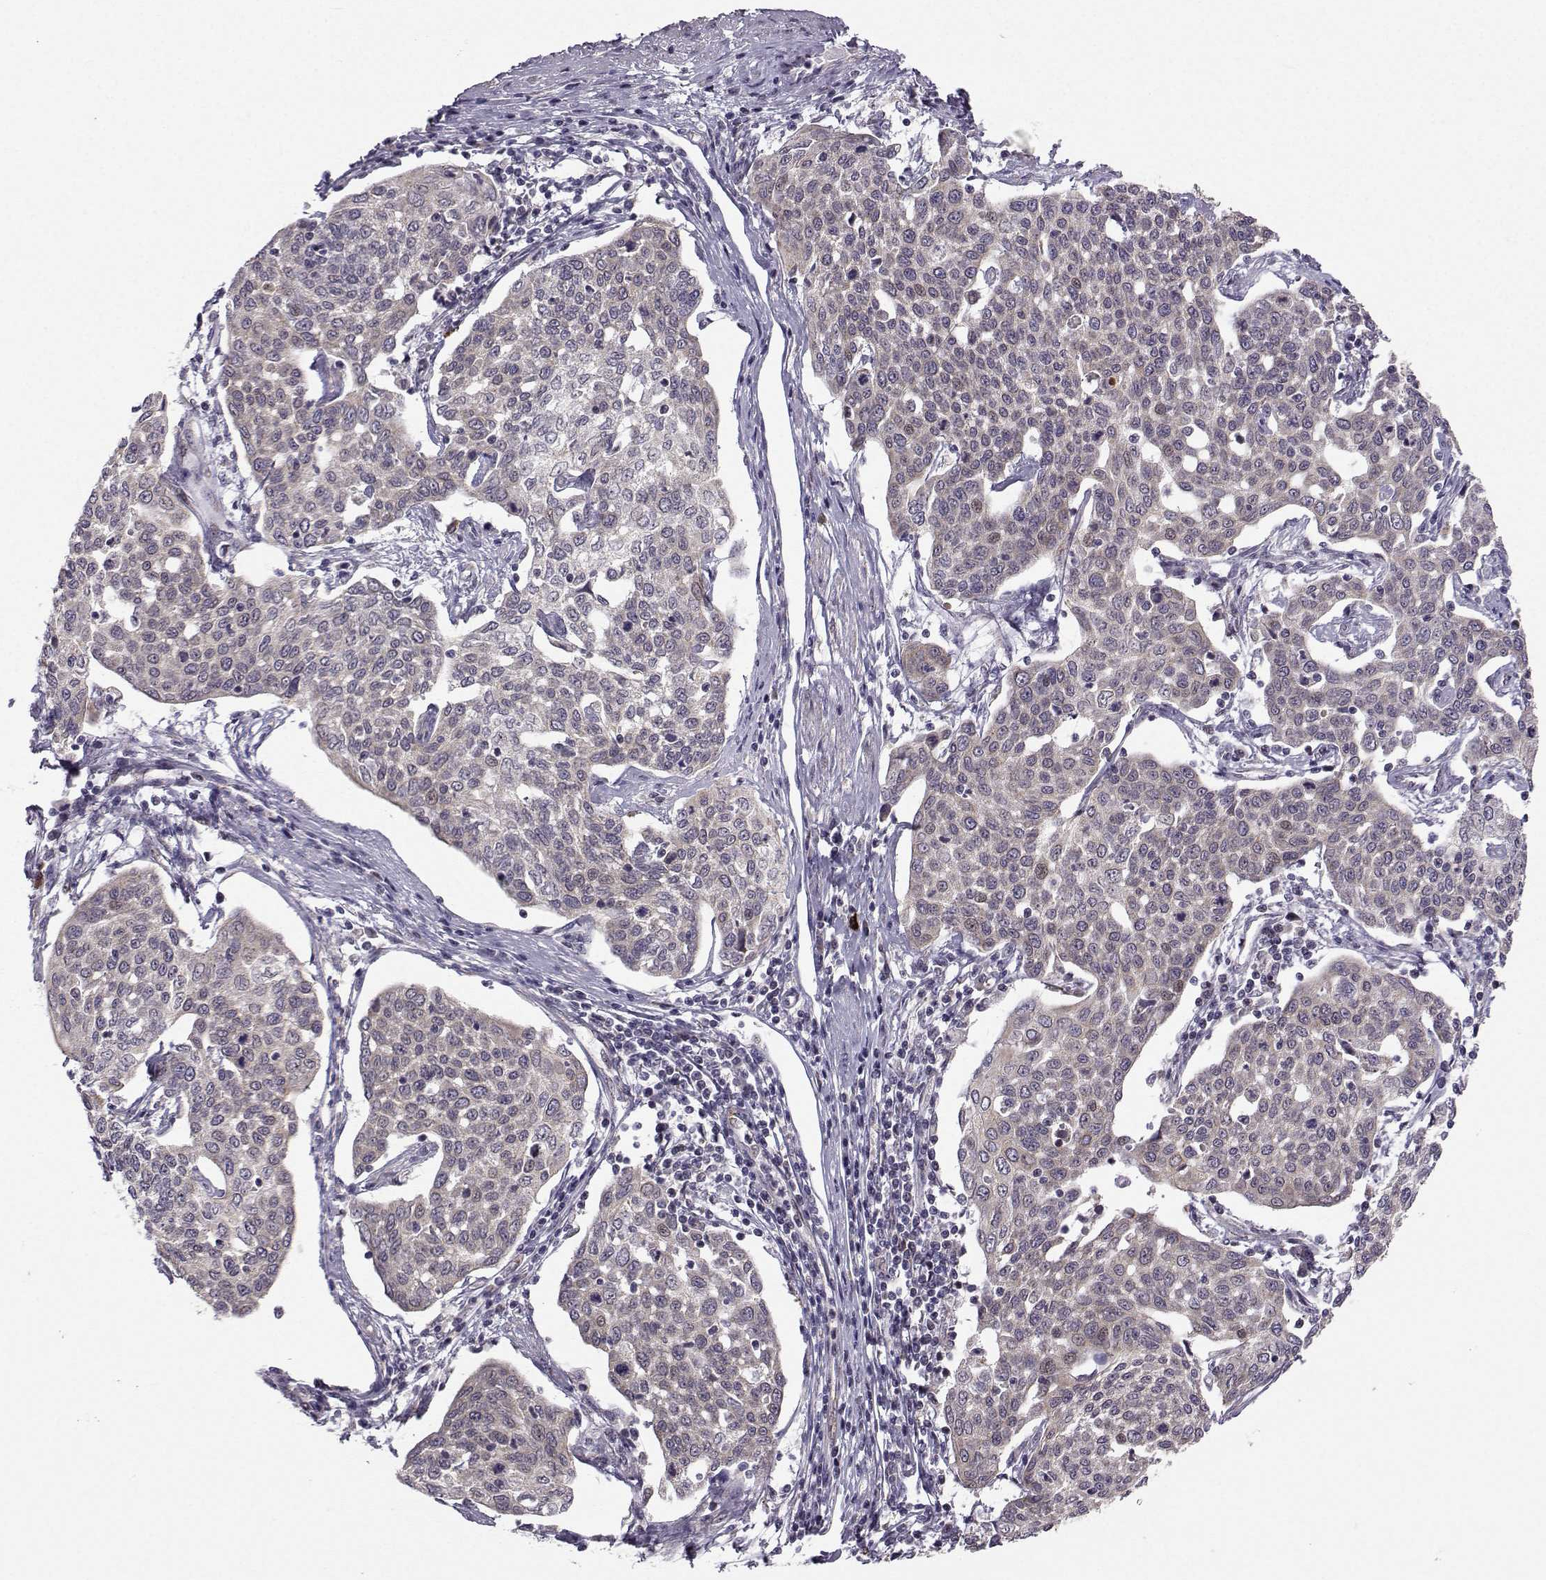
{"staining": {"intensity": "weak", "quantity": "<25%", "location": "cytoplasmic/membranous"}, "tissue": "cervical cancer", "cell_type": "Tumor cells", "image_type": "cancer", "snomed": [{"axis": "morphology", "description": "Squamous cell carcinoma, NOS"}, {"axis": "topography", "description": "Cervix"}], "caption": "Immunohistochemistry photomicrograph of cervical cancer stained for a protein (brown), which reveals no staining in tumor cells.", "gene": "NECAB3", "patient": {"sex": "female", "age": 34}}